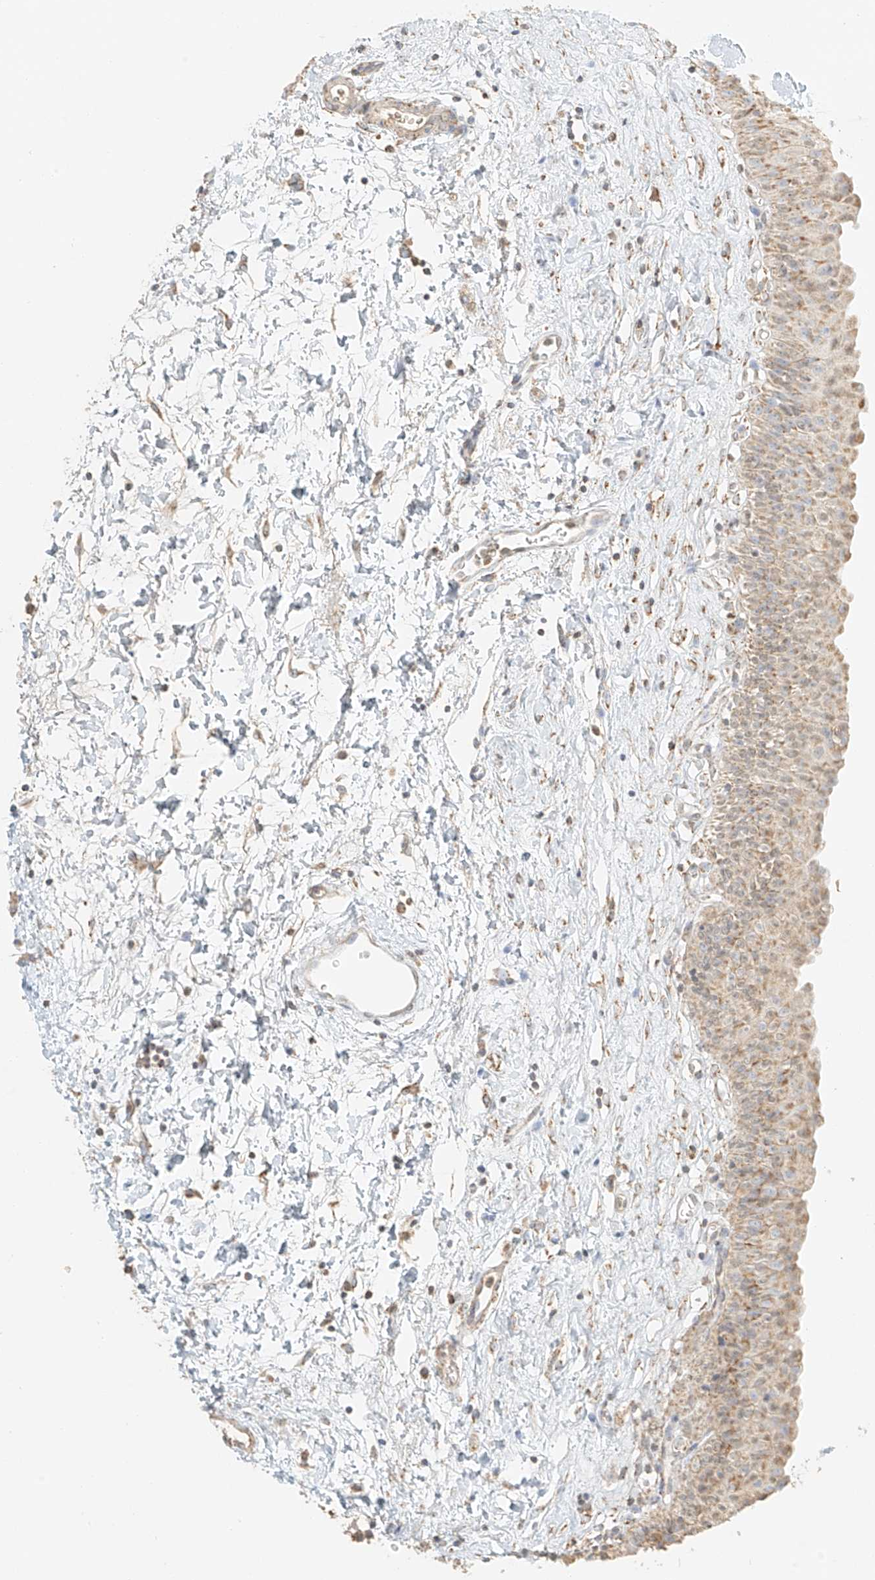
{"staining": {"intensity": "weak", "quantity": ">75%", "location": "cytoplasmic/membranous"}, "tissue": "urinary bladder", "cell_type": "Urothelial cells", "image_type": "normal", "snomed": [{"axis": "morphology", "description": "Normal tissue, NOS"}, {"axis": "topography", "description": "Urinary bladder"}], "caption": "Human urinary bladder stained for a protein (brown) exhibits weak cytoplasmic/membranous positive expression in about >75% of urothelial cells.", "gene": "MIPEP", "patient": {"sex": "male", "age": 51}}